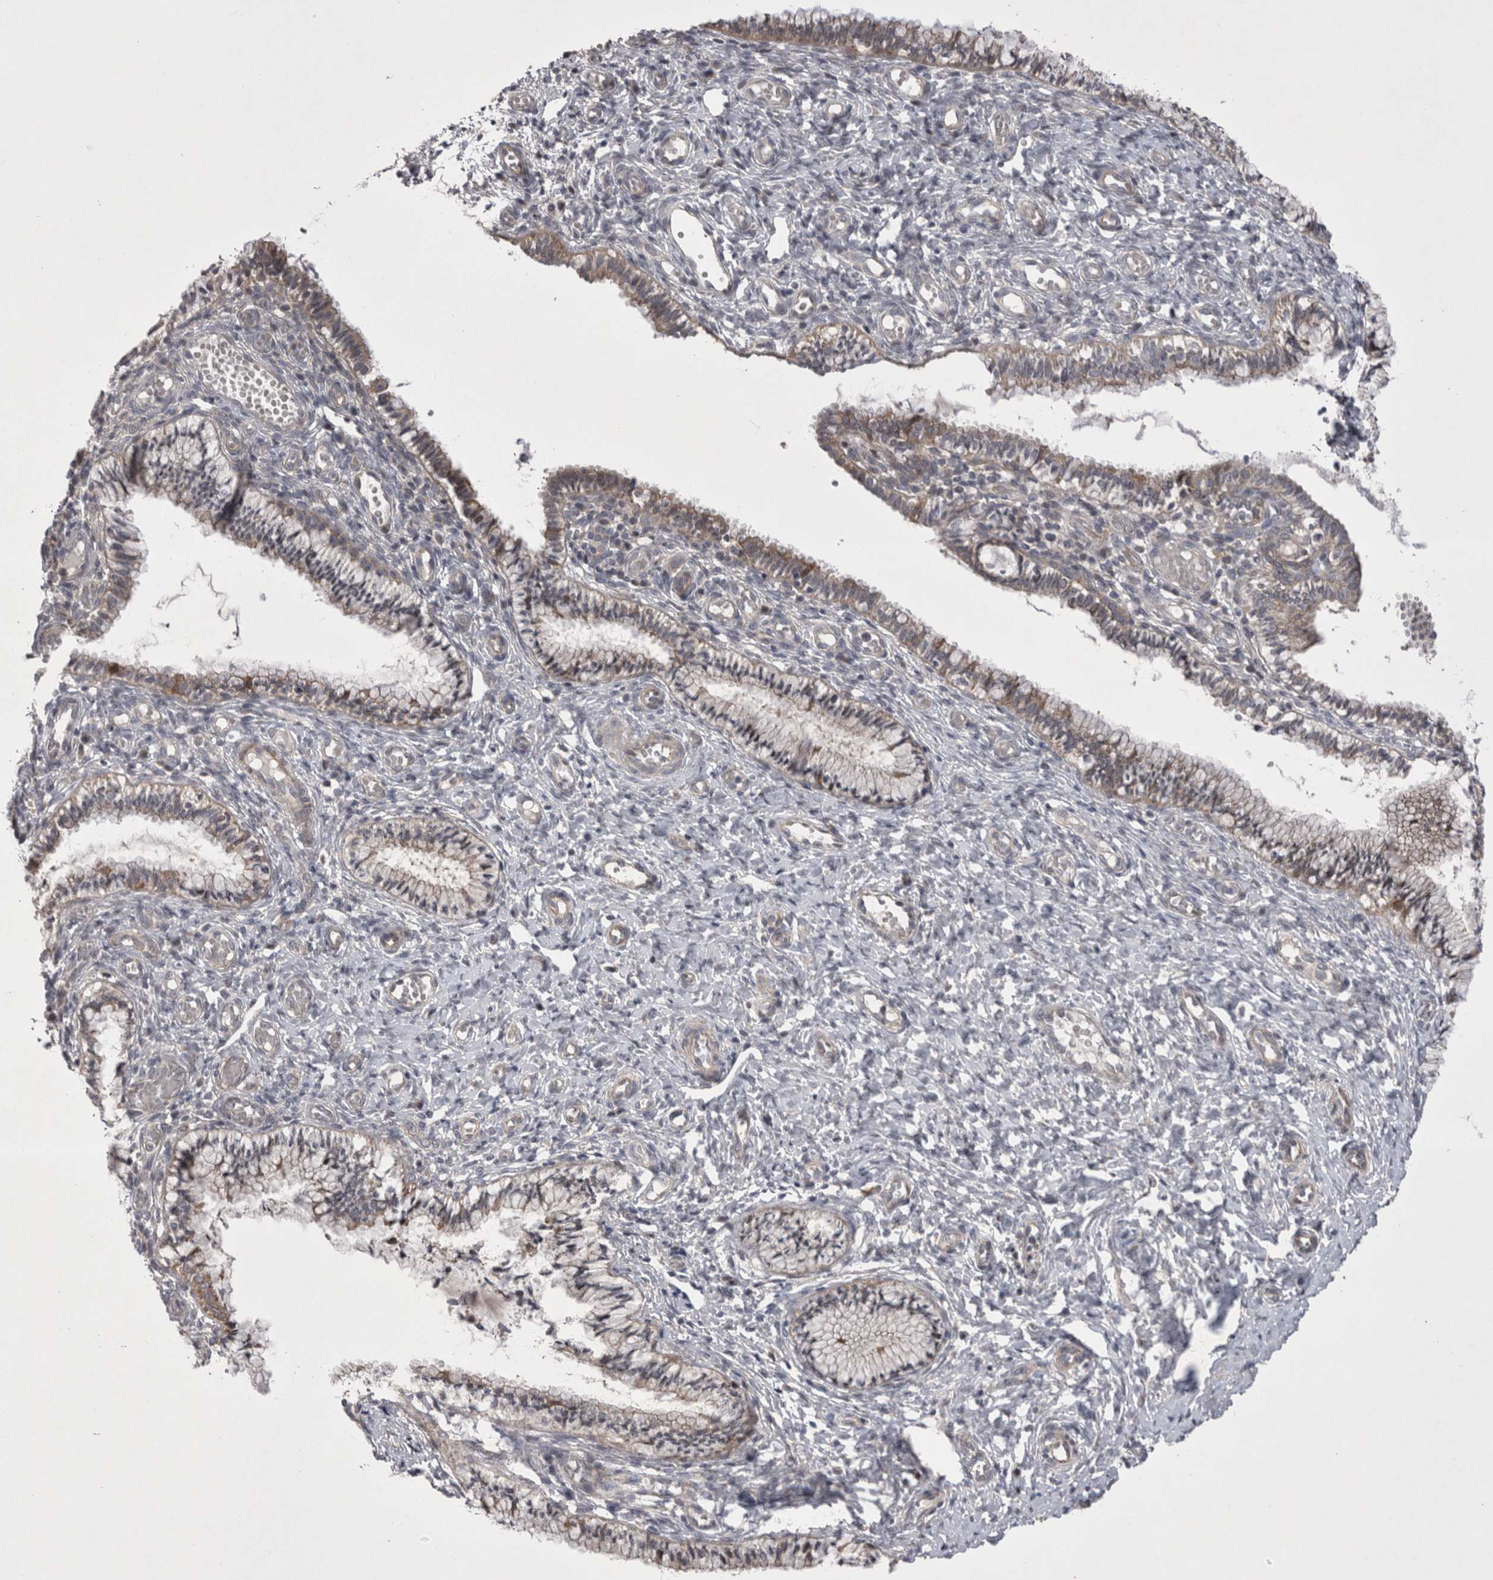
{"staining": {"intensity": "weak", "quantity": "25%-75%", "location": "cytoplasmic/membranous"}, "tissue": "cervix", "cell_type": "Glandular cells", "image_type": "normal", "snomed": [{"axis": "morphology", "description": "Normal tissue, NOS"}, {"axis": "topography", "description": "Cervix"}], "caption": "Protein staining by immunohistochemistry displays weak cytoplasmic/membranous positivity in approximately 25%-75% of glandular cells in benign cervix.", "gene": "NENF", "patient": {"sex": "female", "age": 27}}